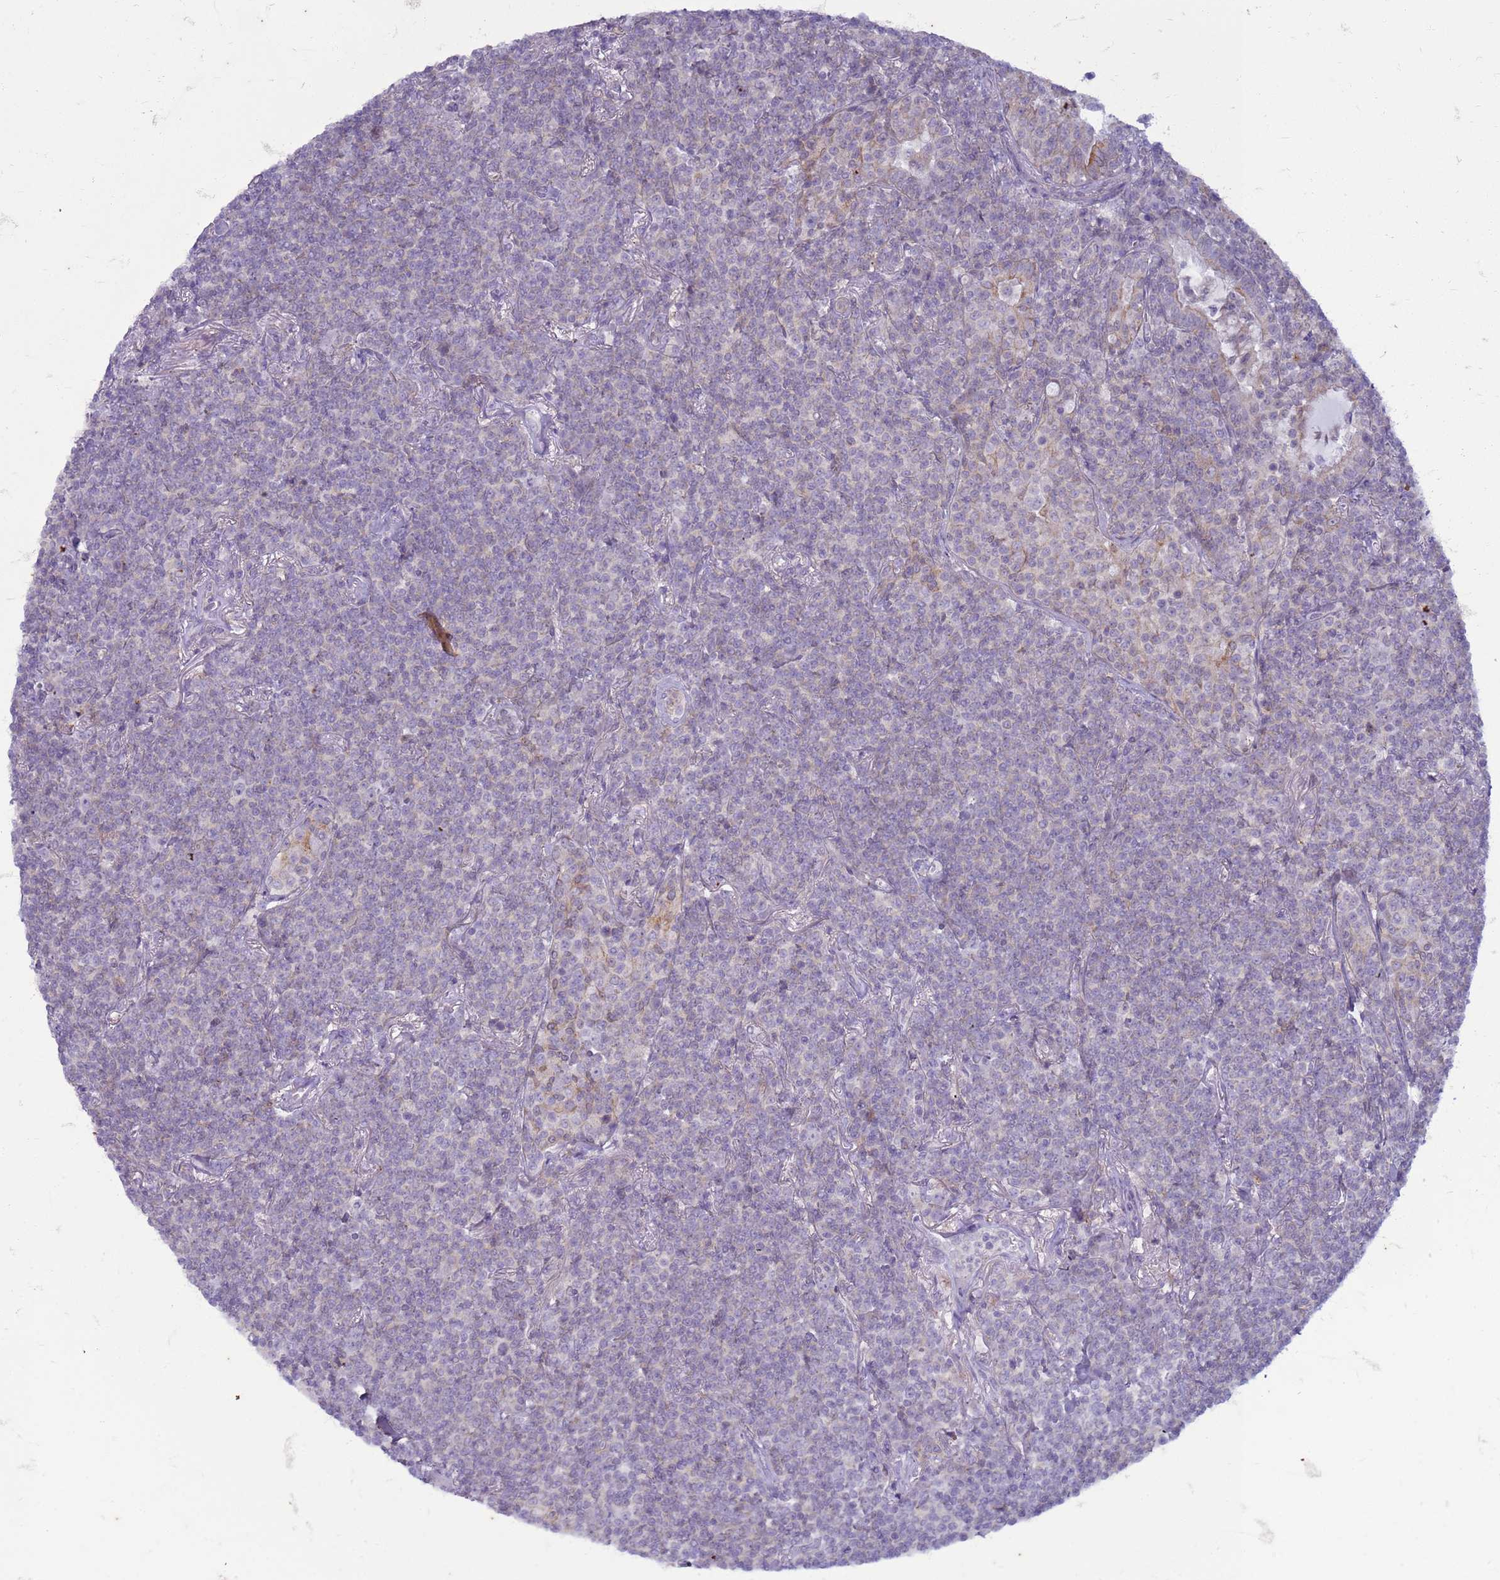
{"staining": {"intensity": "negative", "quantity": "none", "location": "none"}, "tissue": "lymphoma", "cell_type": "Tumor cells", "image_type": "cancer", "snomed": [{"axis": "morphology", "description": "Malignant lymphoma, non-Hodgkin's type, Low grade"}, {"axis": "topography", "description": "Lung"}], "caption": "Malignant lymphoma, non-Hodgkin's type (low-grade) was stained to show a protein in brown. There is no significant expression in tumor cells.", "gene": "SLC15A3", "patient": {"sex": "female", "age": 71}}